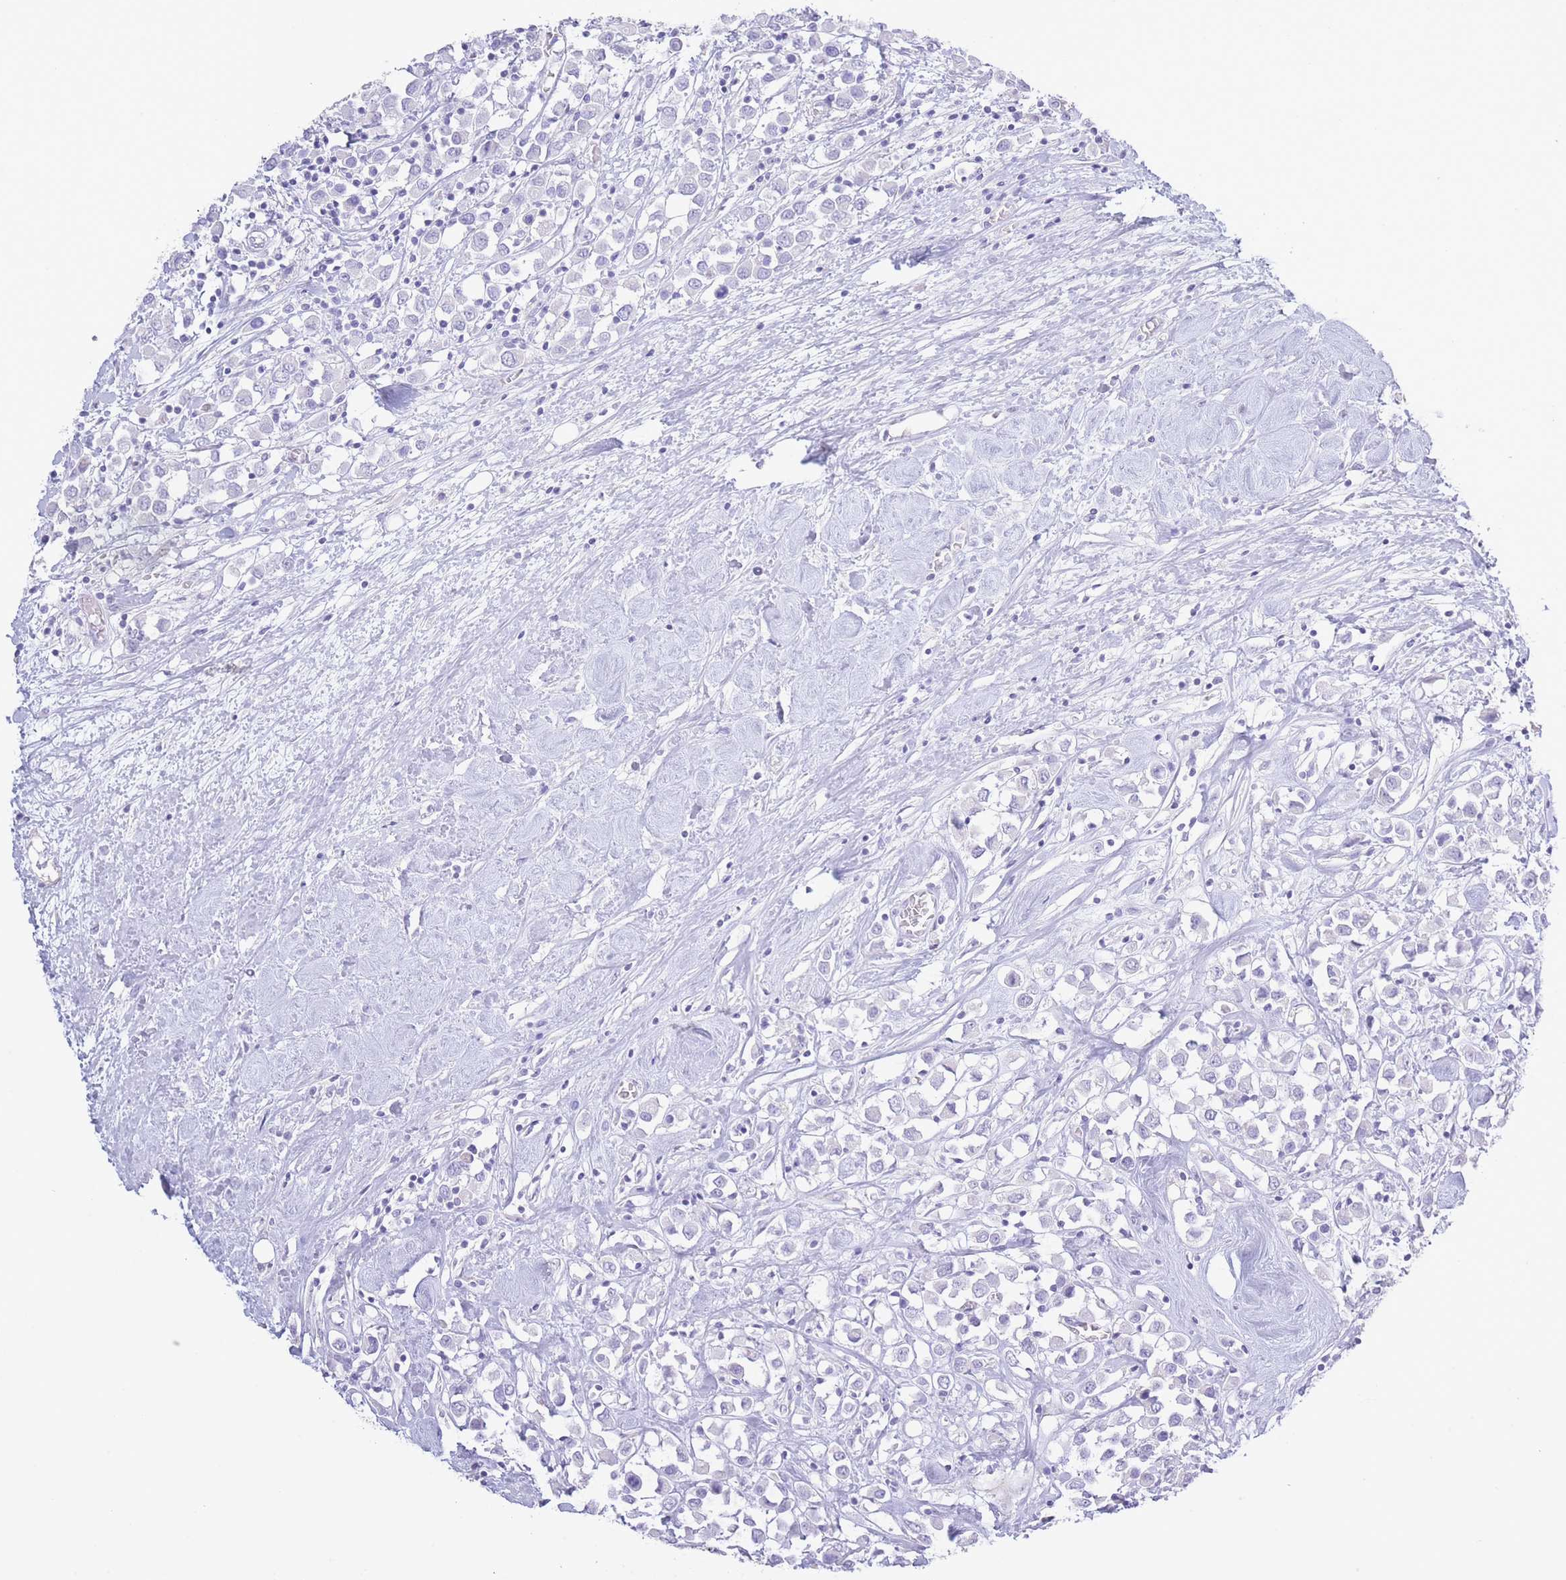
{"staining": {"intensity": "negative", "quantity": "none", "location": "none"}, "tissue": "breast cancer", "cell_type": "Tumor cells", "image_type": "cancer", "snomed": [{"axis": "morphology", "description": "Duct carcinoma"}, {"axis": "topography", "description": "Breast"}], "caption": "Protein analysis of intraductal carcinoma (breast) reveals no significant expression in tumor cells.", "gene": "PKLR", "patient": {"sex": "female", "age": 61}}